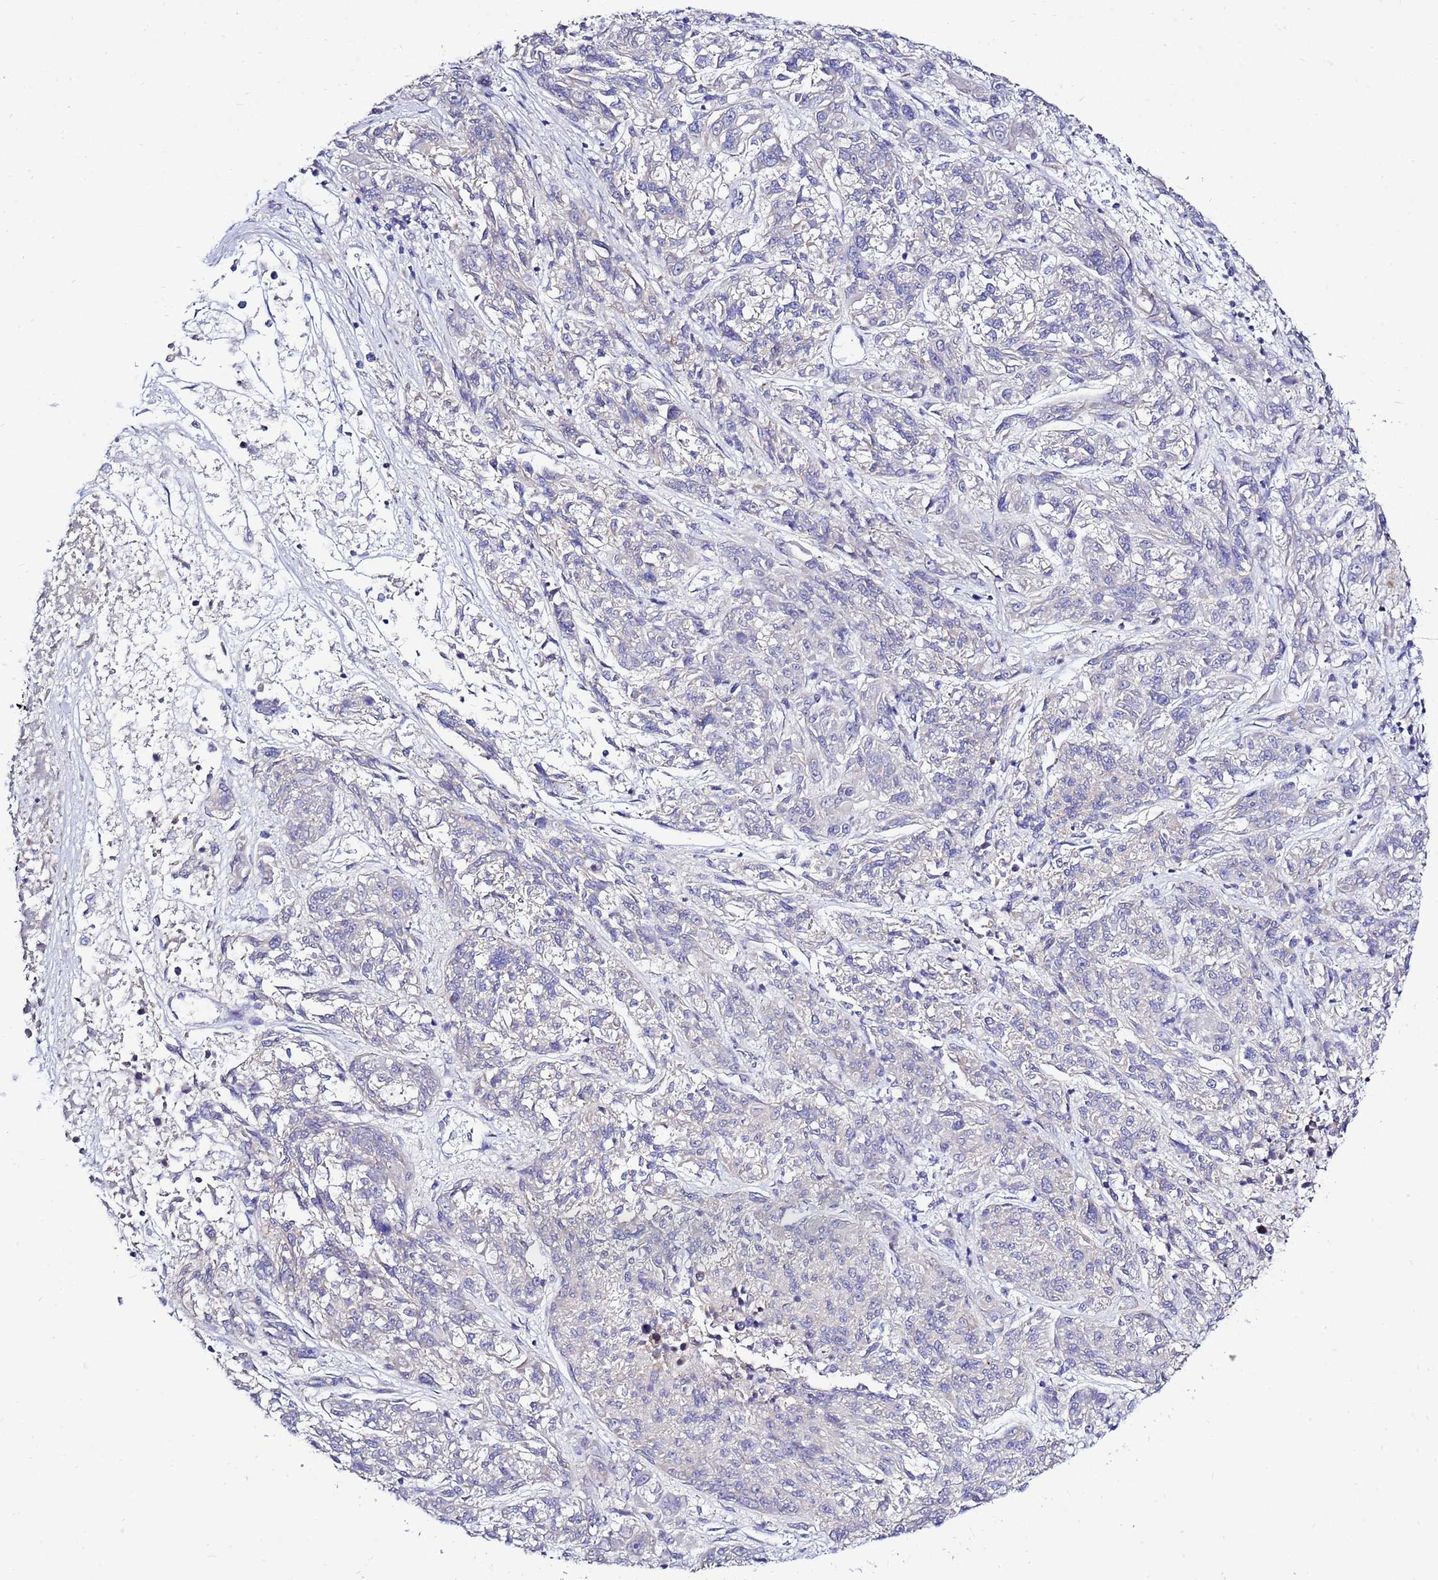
{"staining": {"intensity": "negative", "quantity": "none", "location": "none"}, "tissue": "melanoma", "cell_type": "Tumor cells", "image_type": "cancer", "snomed": [{"axis": "morphology", "description": "Malignant melanoma, NOS"}, {"axis": "topography", "description": "Skin"}], "caption": "Immunohistochemistry (IHC) micrograph of neoplastic tissue: malignant melanoma stained with DAB (3,3'-diaminobenzidine) reveals no significant protein staining in tumor cells. (DAB (3,3'-diaminobenzidine) IHC visualized using brightfield microscopy, high magnification).", "gene": "IGF1R", "patient": {"sex": "male", "age": 53}}